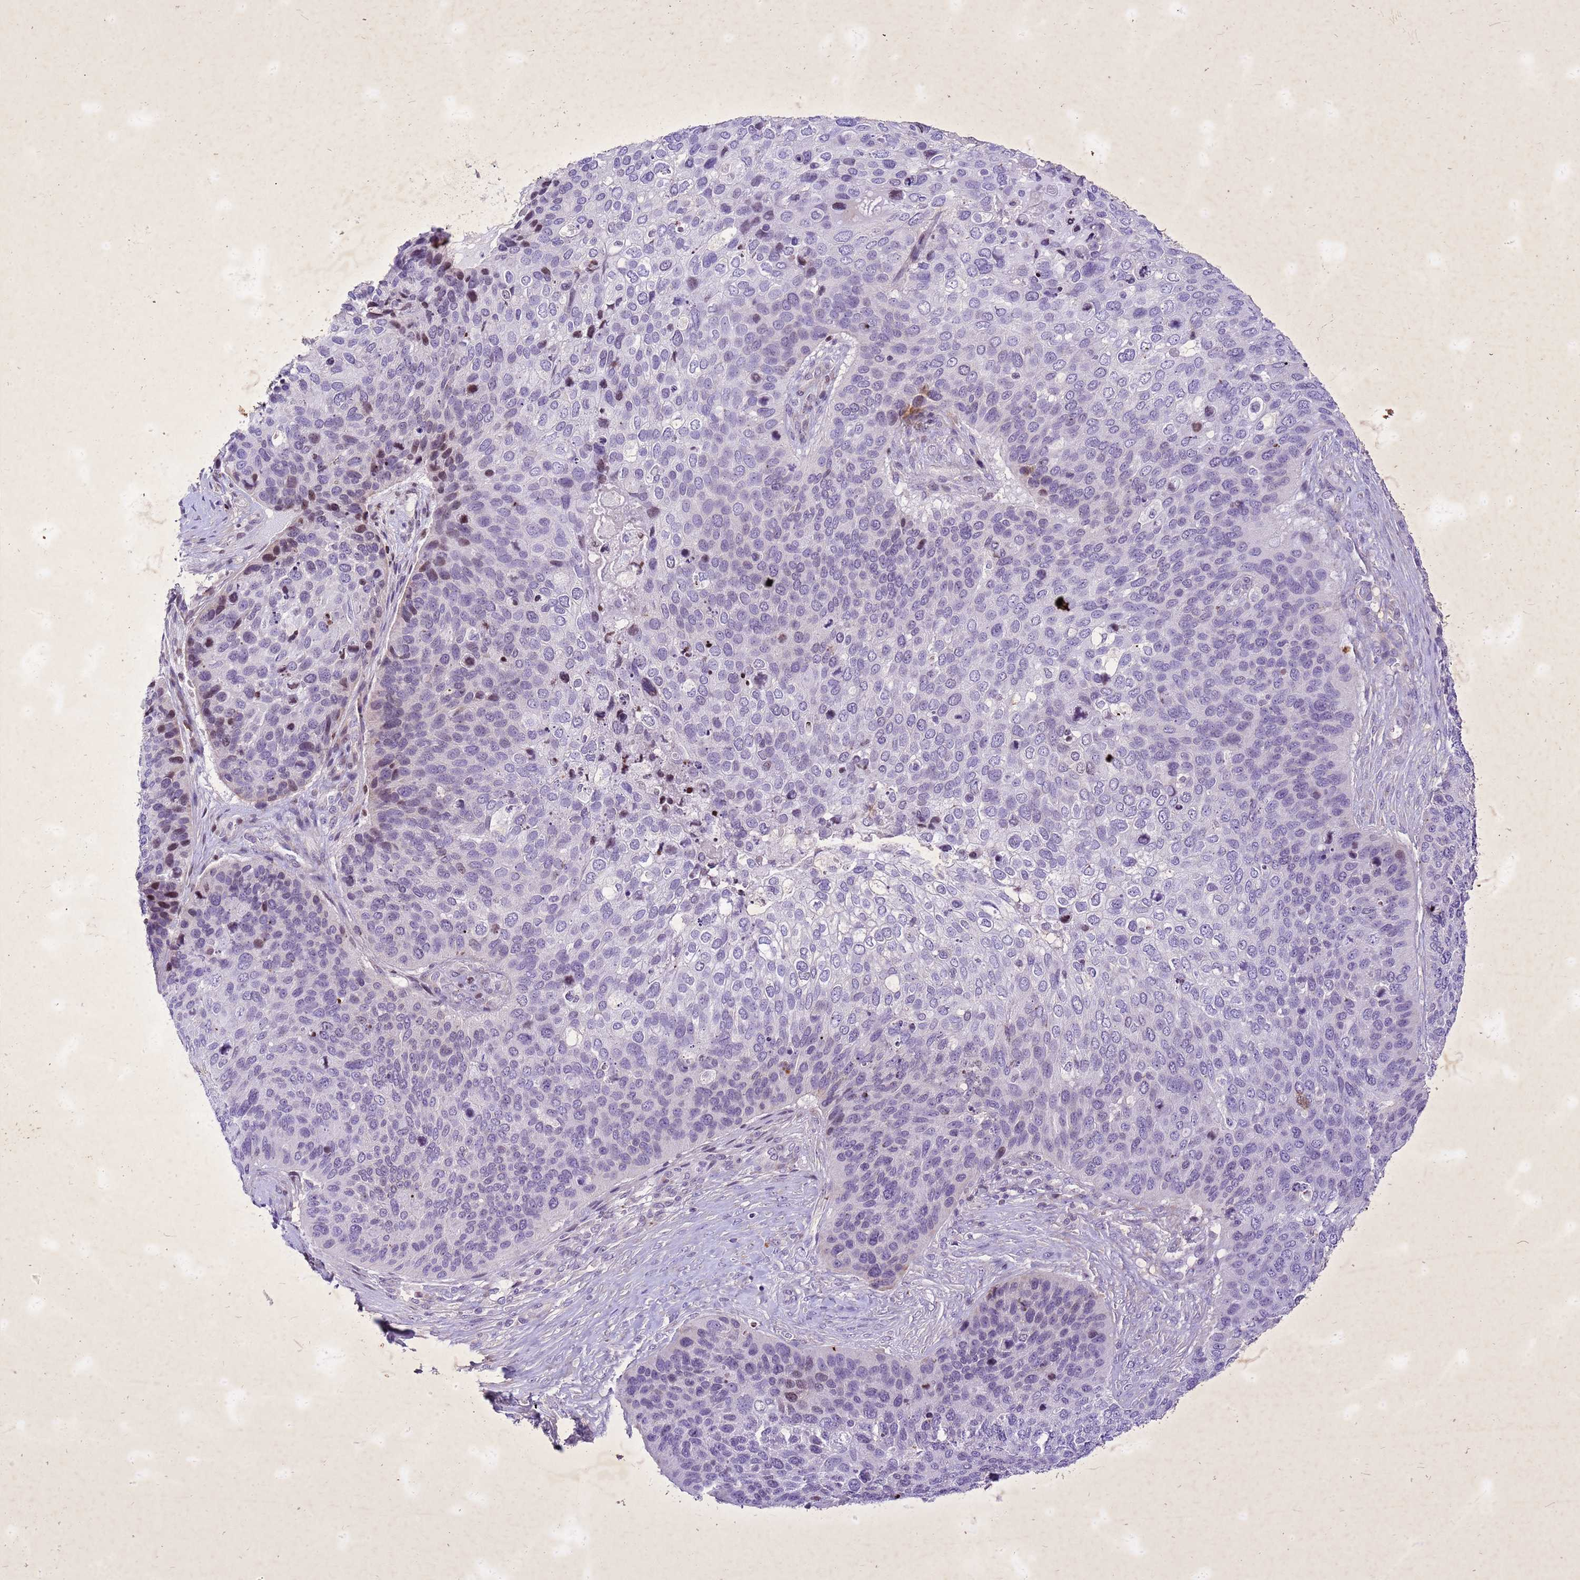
{"staining": {"intensity": "moderate", "quantity": "<25%", "location": "nuclear"}, "tissue": "skin cancer", "cell_type": "Tumor cells", "image_type": "cancer", "snomed": [{"axis": "morphology", "description": "Basal cell carcinoma"}, {"axis": "topography", "description": "Skin"}], "caption": "Tumor cells display moderate nuclear positivity in about <25% of cells in skin cancer.", "gene": "COPS9", "patient": {"sex": "female", "age": 74}}